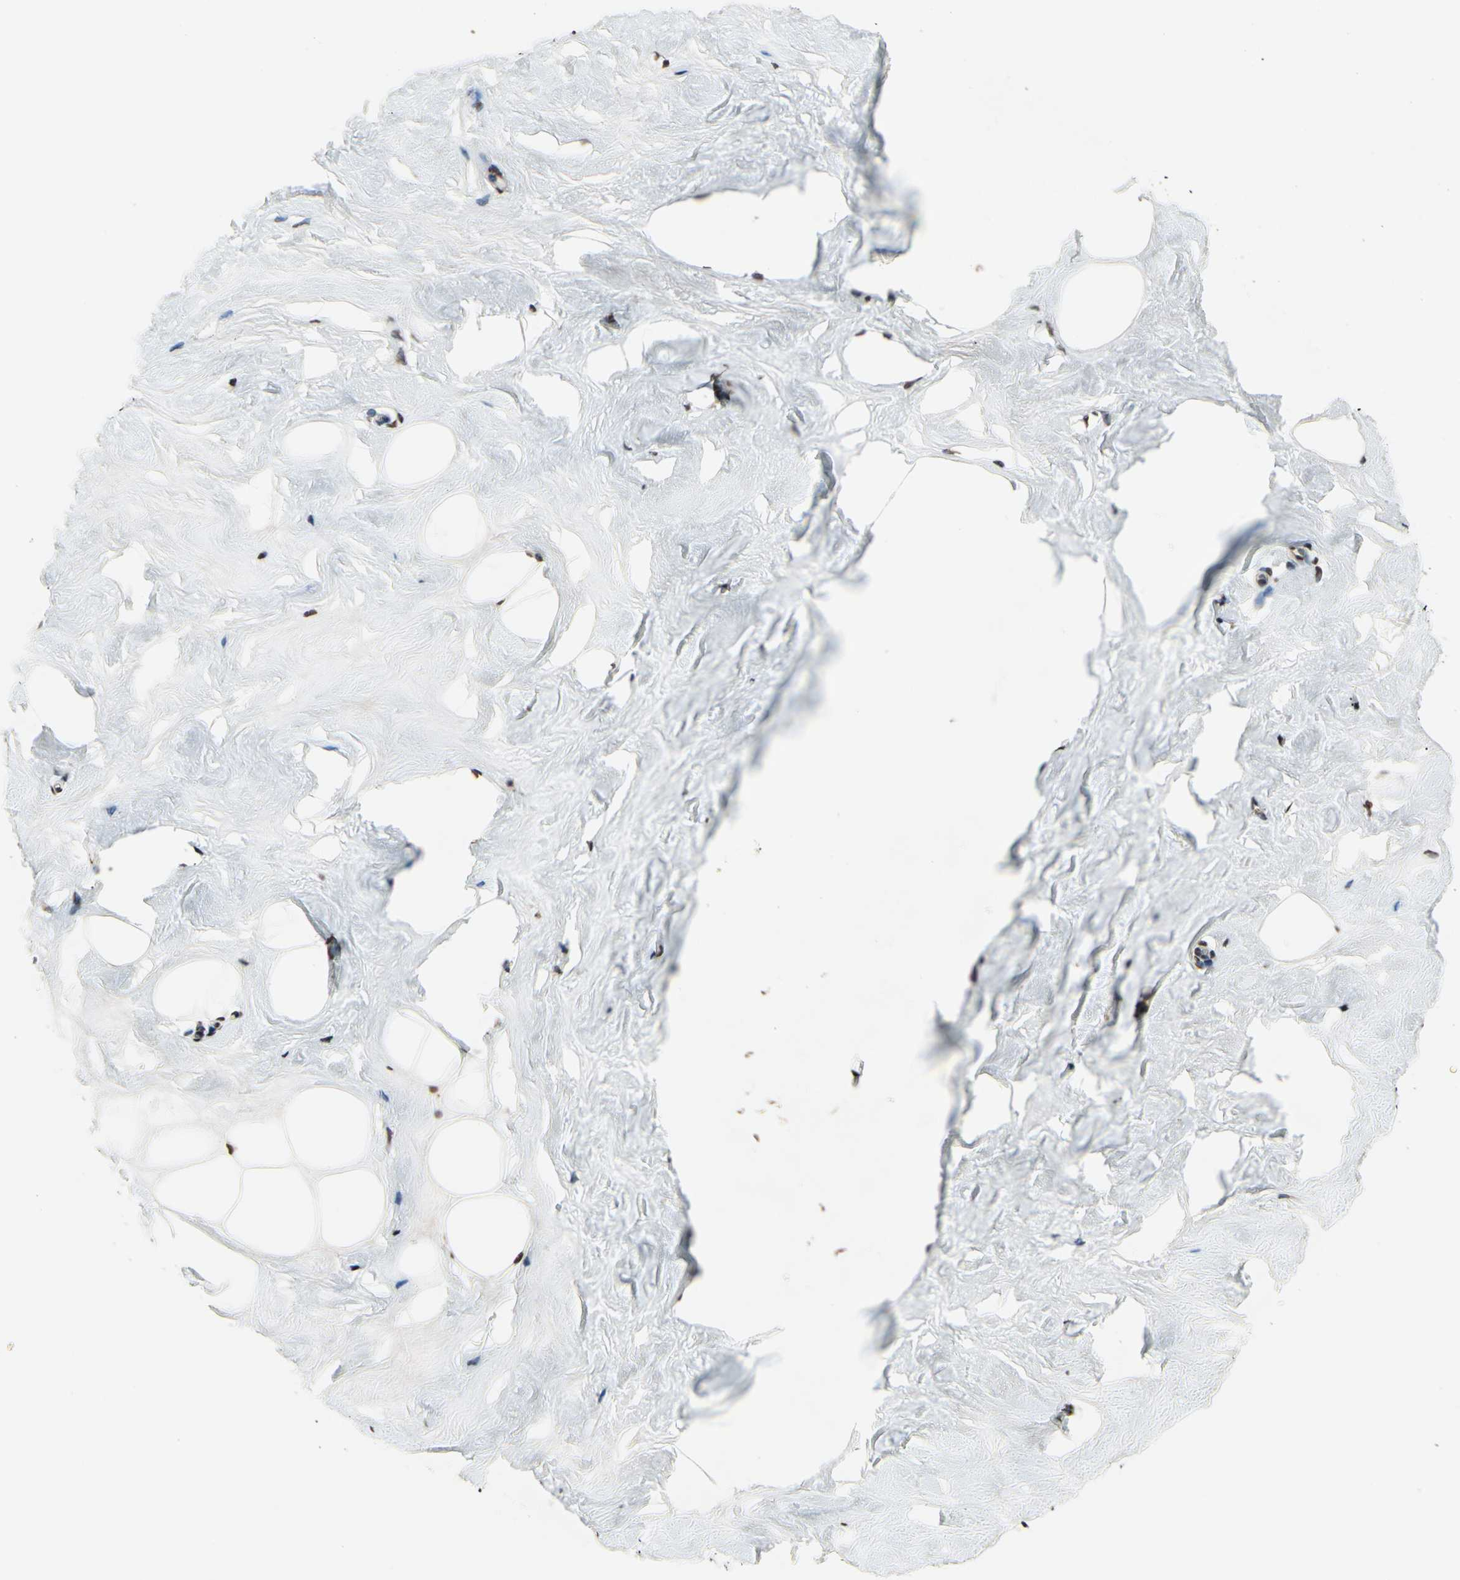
{"staining": {"intensity": "moderate", "quantity": ">75%", "location": "nuclear"}, "tissue": "breast", "cell_type": "Adipocytes", "image_type": "normal", "snomed": [{"axis": "morphology", "description": "Normal tissue, NOS"}, {"axis": "topography", "description": "Breast"}], "caption": "Immunohistochemistry (IHC) micrograph of unremarkable breast: human breast stained using immunohistochemistry (IHC) shows medium levels of moderate protein expression localized specifically in the nuclear of adipocytes, appearing as a nuclear brown color.", "gene": "HIPK2", "patient": {"sex": "female", "age": 52}}